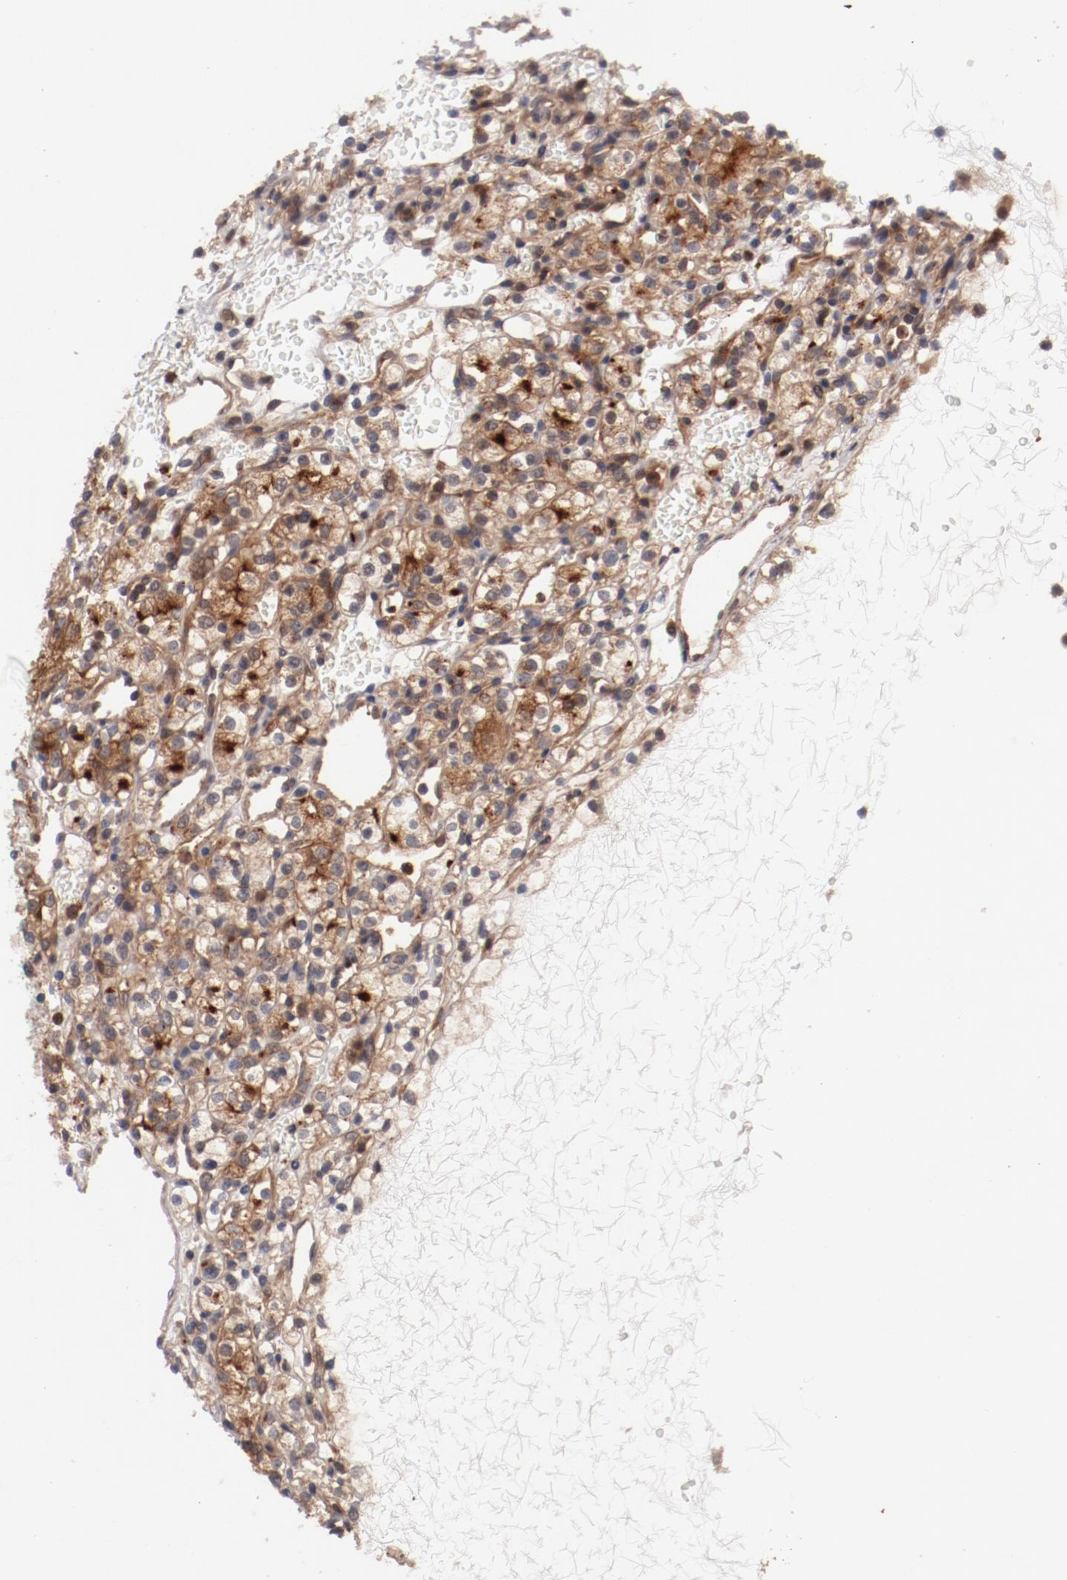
{"staining": {"intensity": "moderate", "quantity": ">75%", "location": "cytoplasmic/membranous"}, "tissue": "renal cancer", "cell_type": "Tumor cells", "image_type": "cancer", "snomed": [{"axis": "morphology", "description": "Adenocarcinoma, NOS"}, {"axis": "topography", "description": "Kidney"}], "caption": "This is a micrograph of immunohistochemistry (IHC) staining of renal adenocarcinoma, which shows moderate expression in the cytoplasmic/membranous of tumor cells.", "gene": "GUF1", "patient": {"sex": "female", "age": 60}}